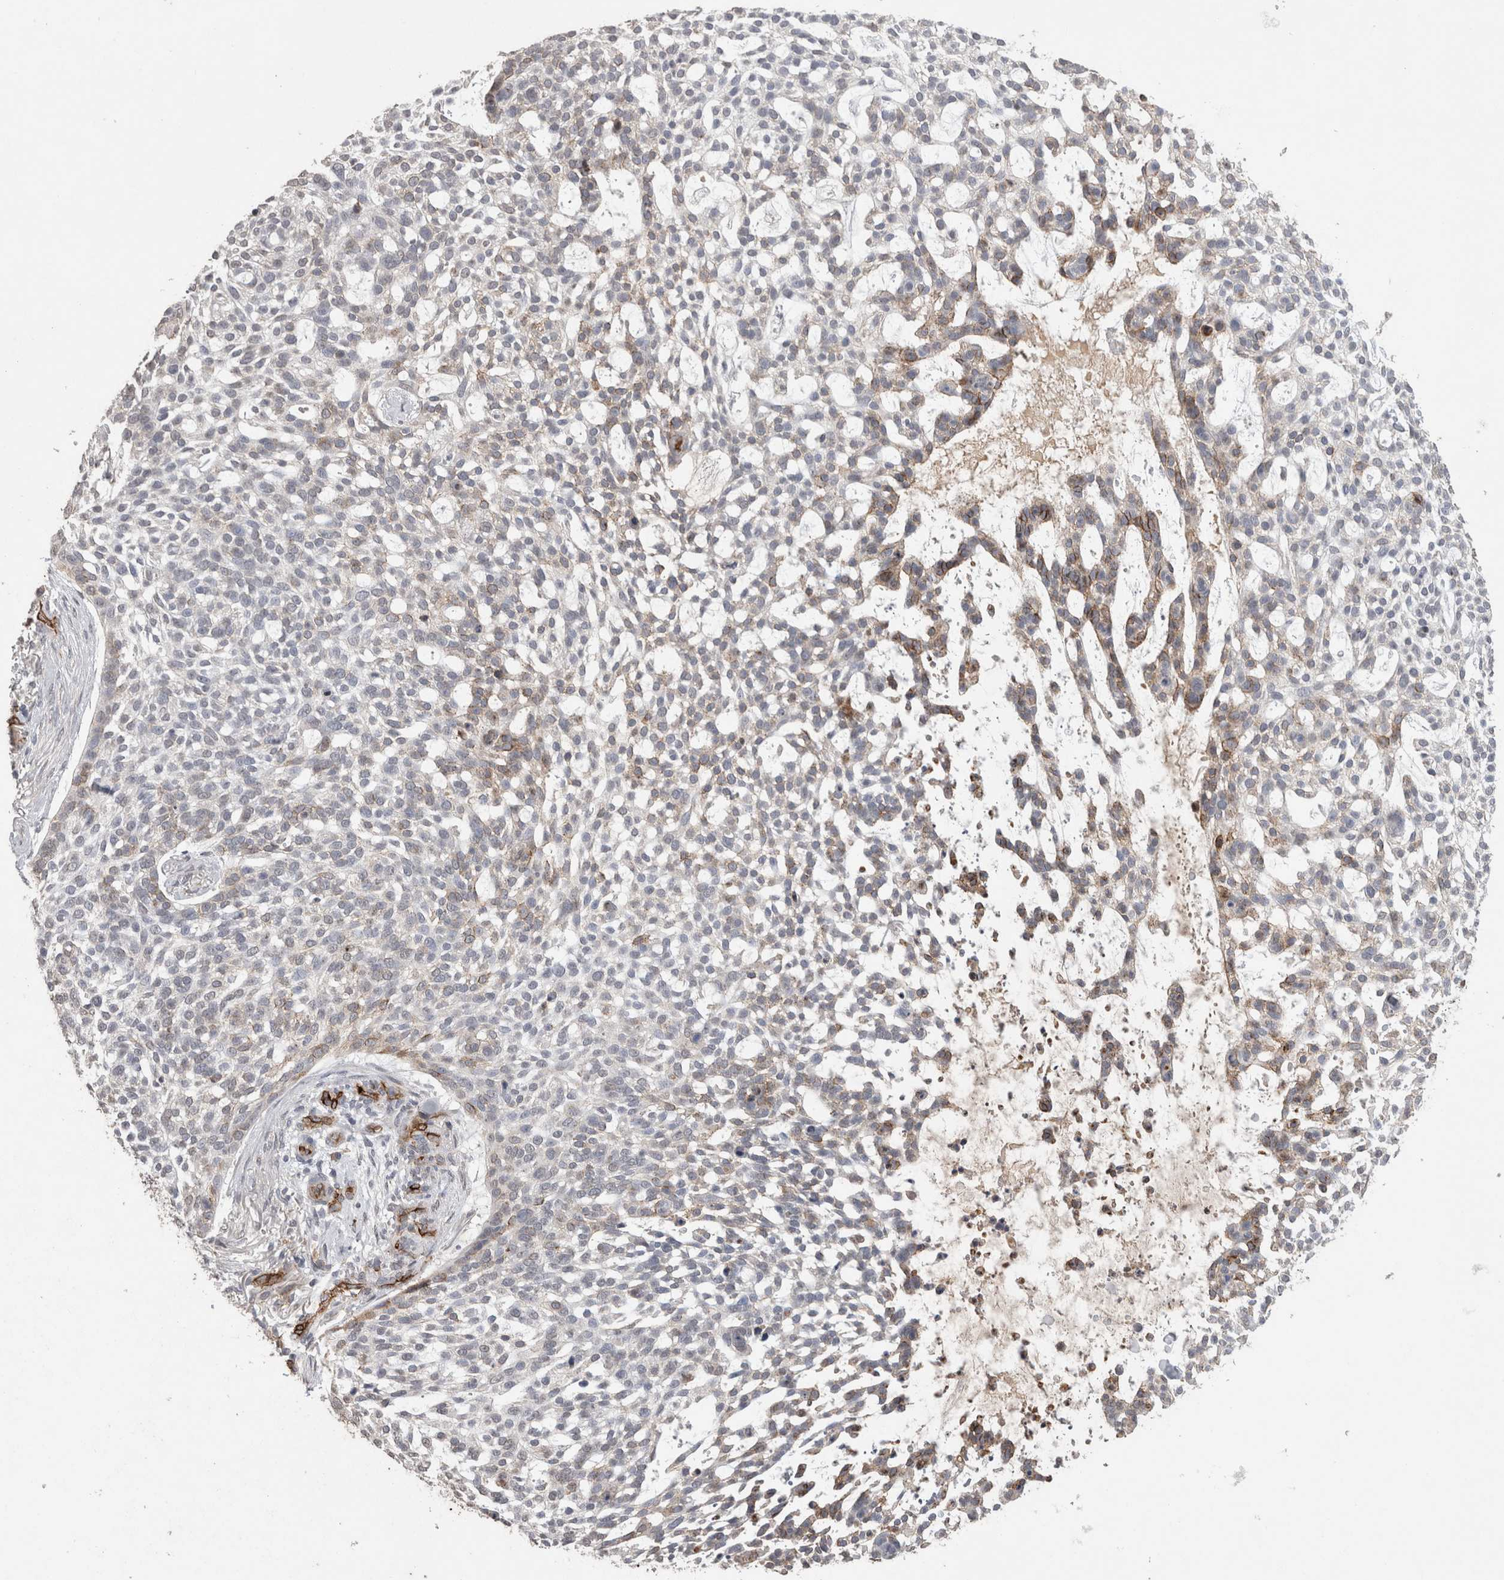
{"staining": {"intensity": "weak", "quantity": "<25%", "location": "cytoplasmic/membranous"}, "tissue": "skin cancer", "cell_type": "Tumor cells", "image_type": "cancer", "snomed": [{"axis": "morphology", "description": "Basal cell carcinoma"}, {"axis": "topography", "description": "Skin"}], "caption": "Immunohistochemistry (IHC) of human basal cell carcinoma (skin) displays no staining in tumor cells.", "gene": "CDH13", "patient": {"sex": "female", "age": 64}}